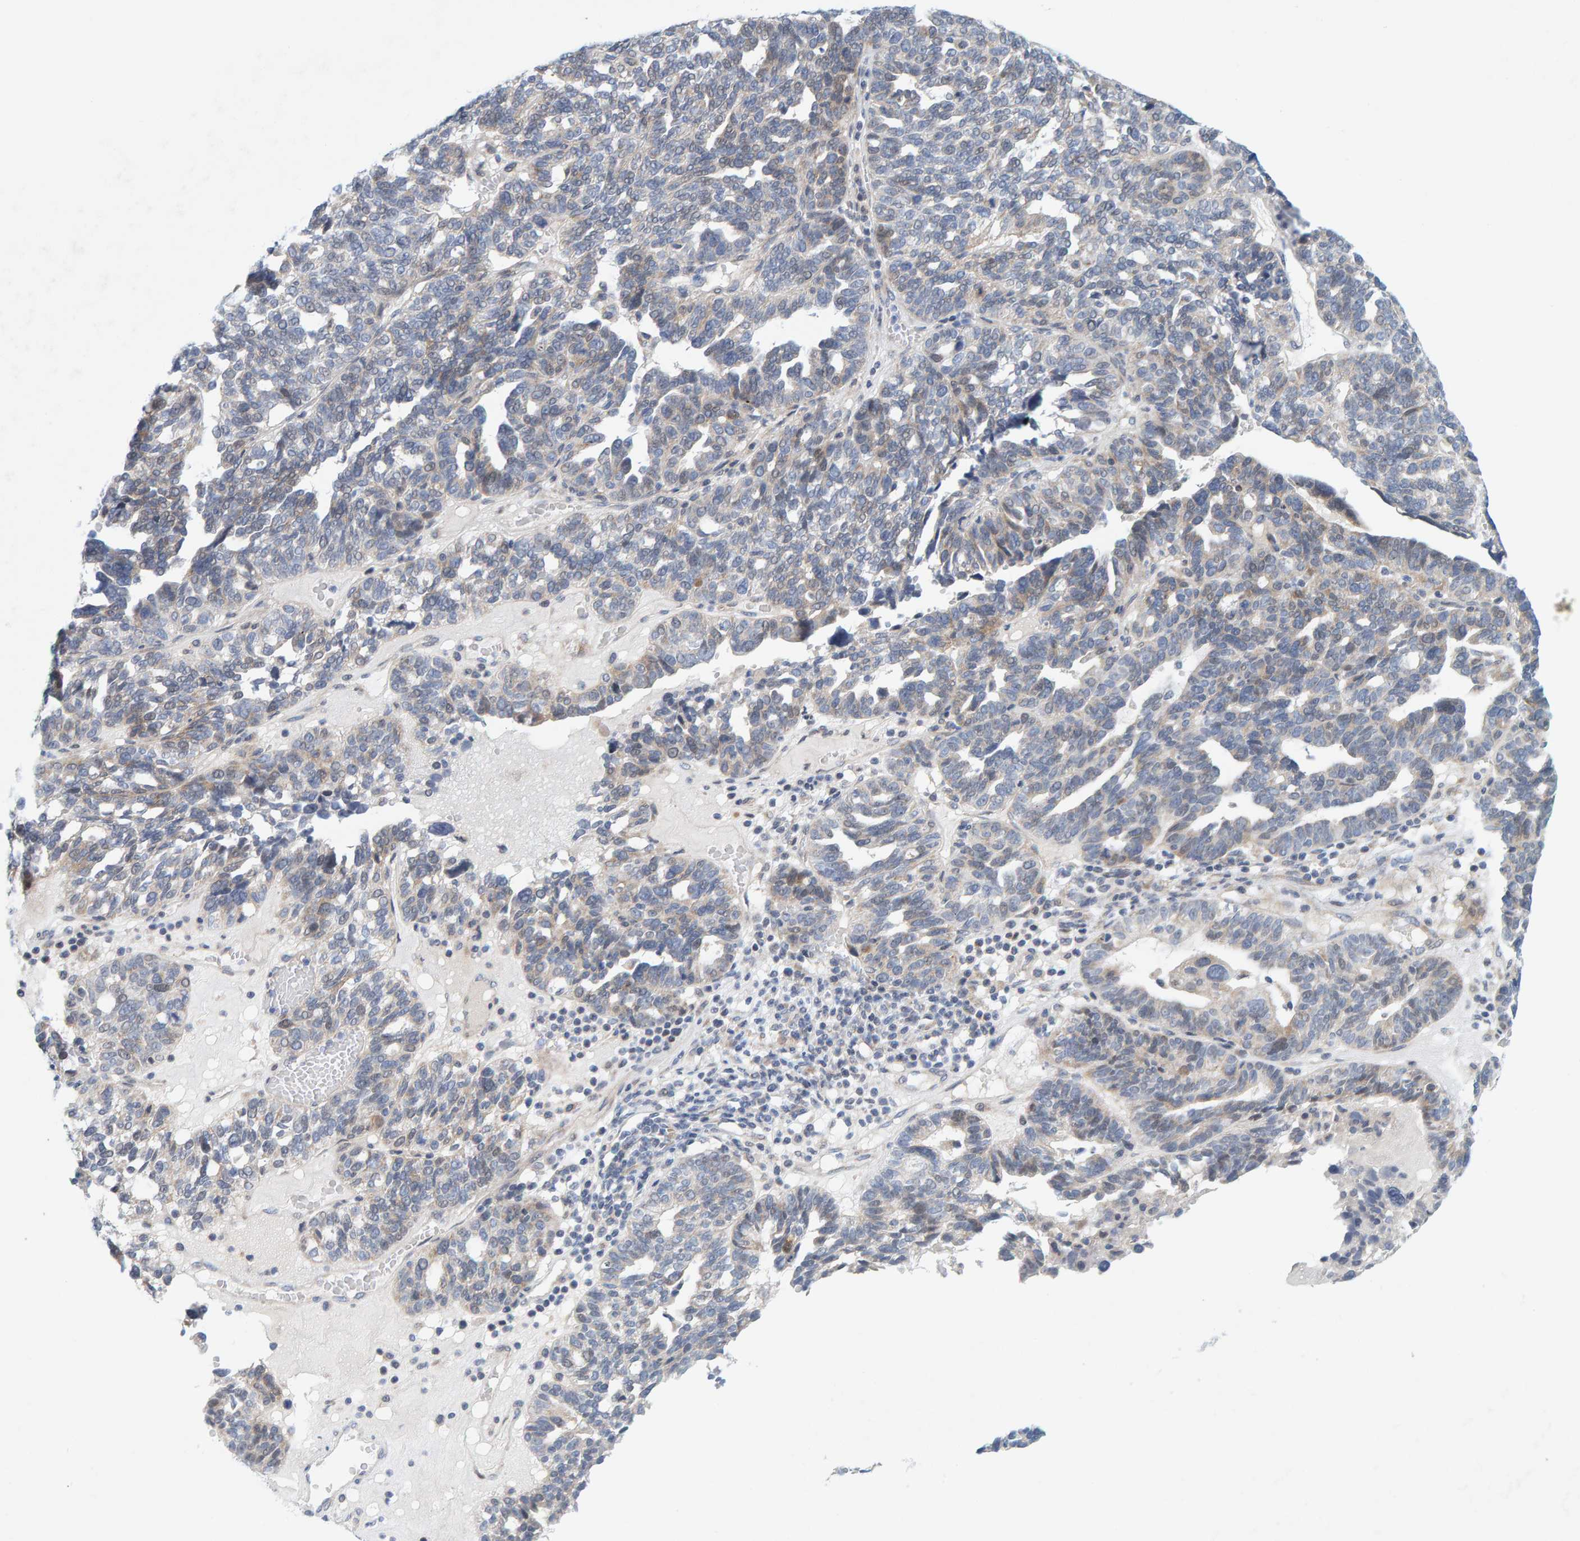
{"staining": {"intensity": "weak", "quantity": "<25%", "location": "cytoplasmic/membranous"}, "tissue": "ovarian cancer", "cell_type": "Tumor cells", "image_type": "cancer", "snomed": [{"axis": "morphology", "description": "Cystadenocarcinoma, serous, NOS"}, {"axis": "topography", "description": "Ovary"}], "caption": "IHC histopathology image of neoplastic tissue: serous cystadenocarcinoma (ovarian) stained with DAB exhibits no significant protein positivity in tumor cells. (Stains: DAB (3,3'-diaminobenzidine) IHC with hematoxylin counter stain, Microscopy: brightfield microscopy at high magnification).", "gene": "ZC3H3", "patient": {"sex": "female", "age": 59}}